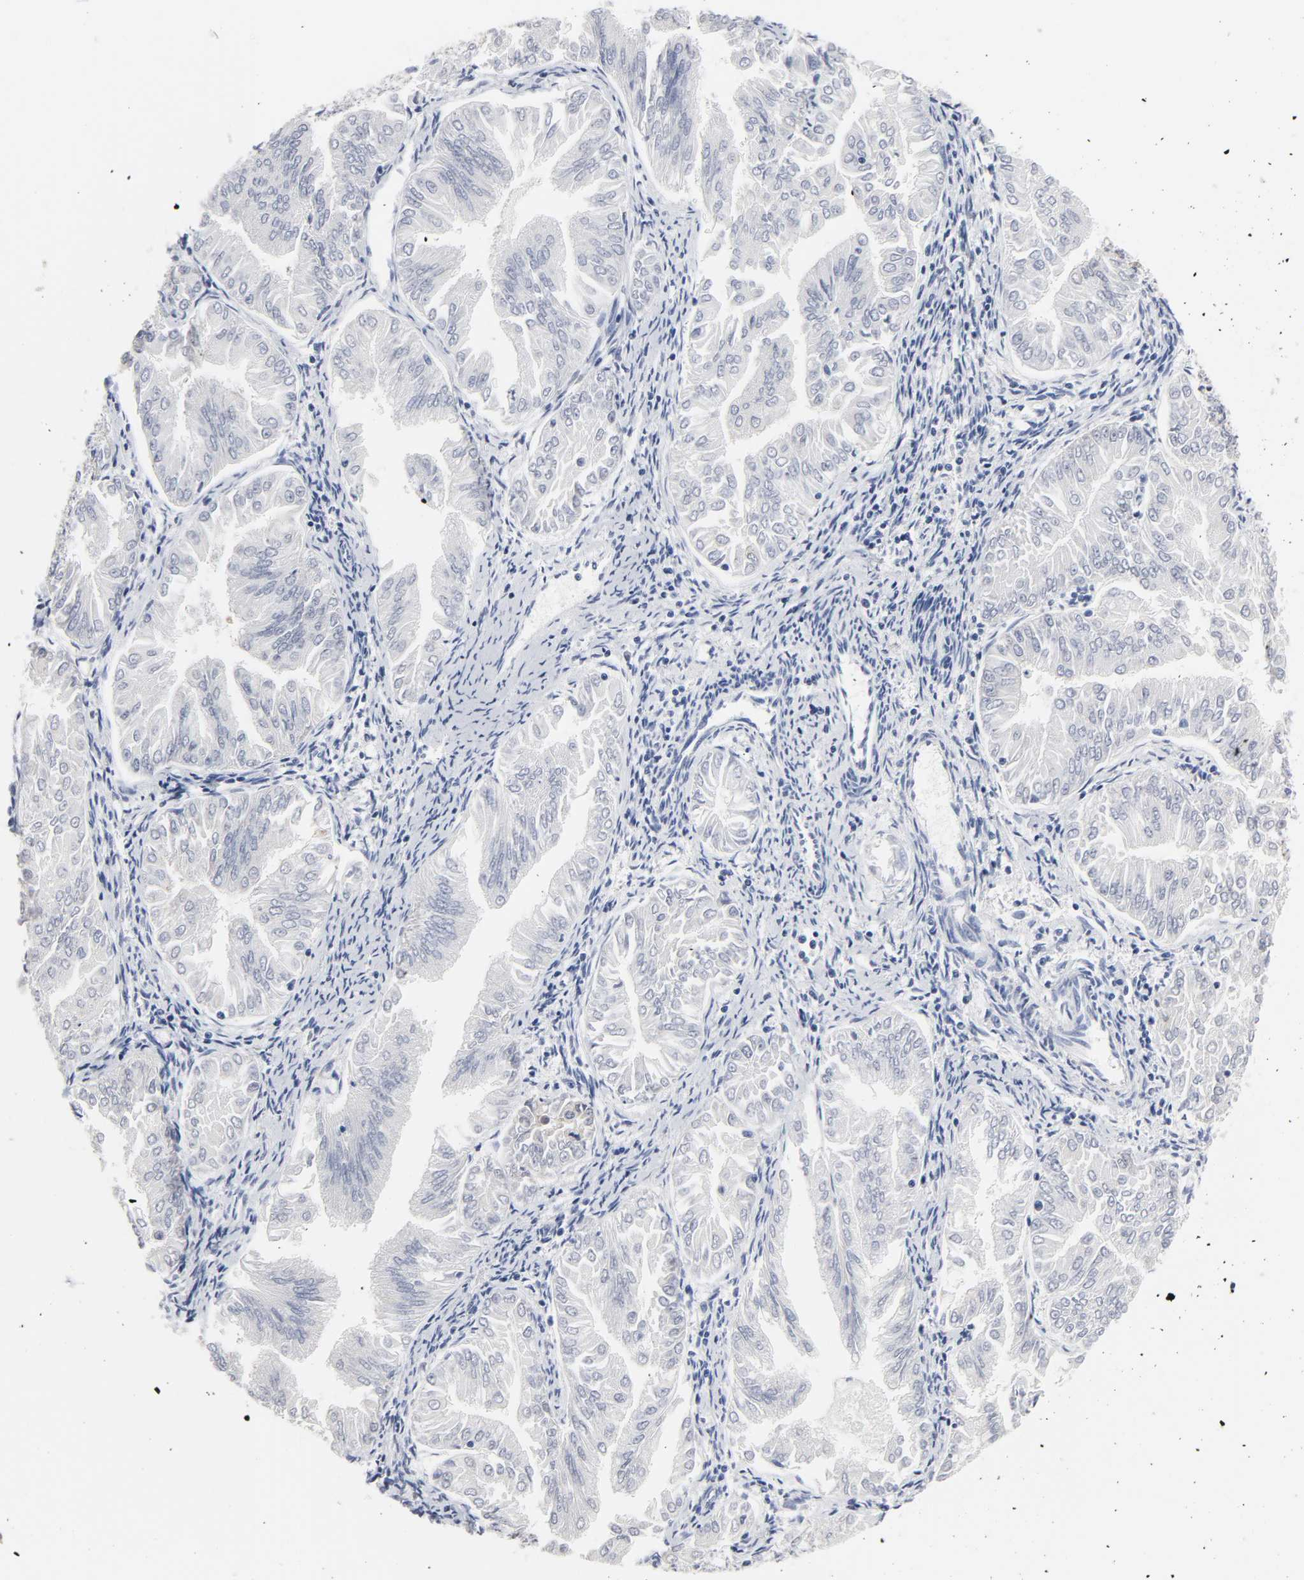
{"staining": {"intensity": "negative", "quantity": "none", "location": "none"}, "tissue": "endometrial cancer", "cell_type": "Tumor cells", "image_type": "cancer", "snomed": [{"axis": "morphology", "description": "Adenocarcinoma, NOS"}, {"axis": "topography", "description": "Endometrium"}], "caption": "Immunohistochemistry micrograph of human endometrial cancer stained for a protein (brown), which shows no staining in tumor cells.", "gene": "GRHL2", "patient": {"sex": "female", "age": 53}}